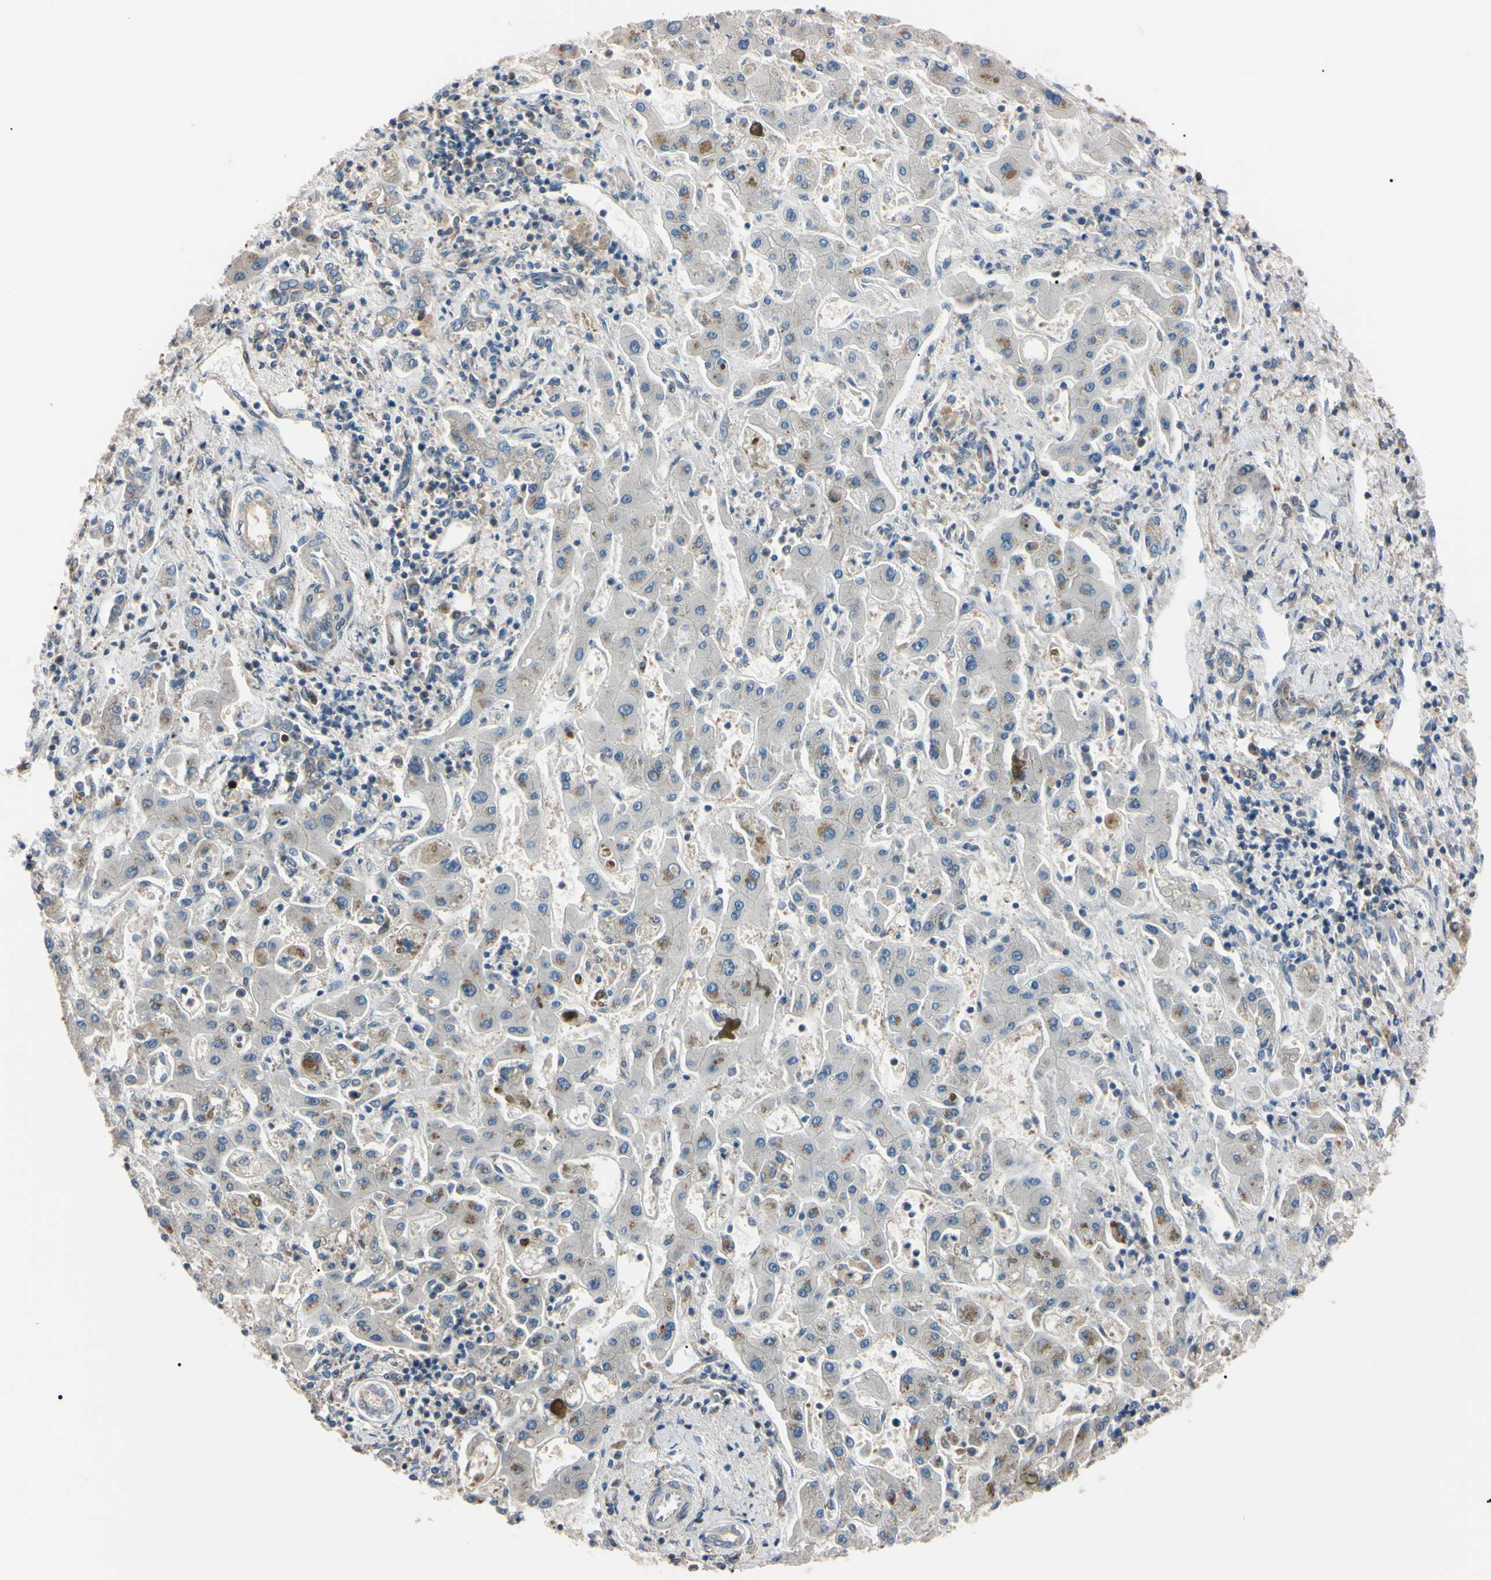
{"staining": {"intensity": "weak", "quantity": ">75%", "location": "cytoplasmic/membranous"}, "tissue": "liver cancer", "cell_type": "Tumor cells", "image_type": "cancer", "snomed": [{"axis": "morphology", "description": "Cholangiocarcinoma"}, {"axis": "topography", "description": "Liver"}], "caption": "Liver cholangiocarcinoma stained with a protein marker demonstrates weak staining in tumor cells.", "gene": "PRKACA", "patient": {"sex": "male", "age": 50}}